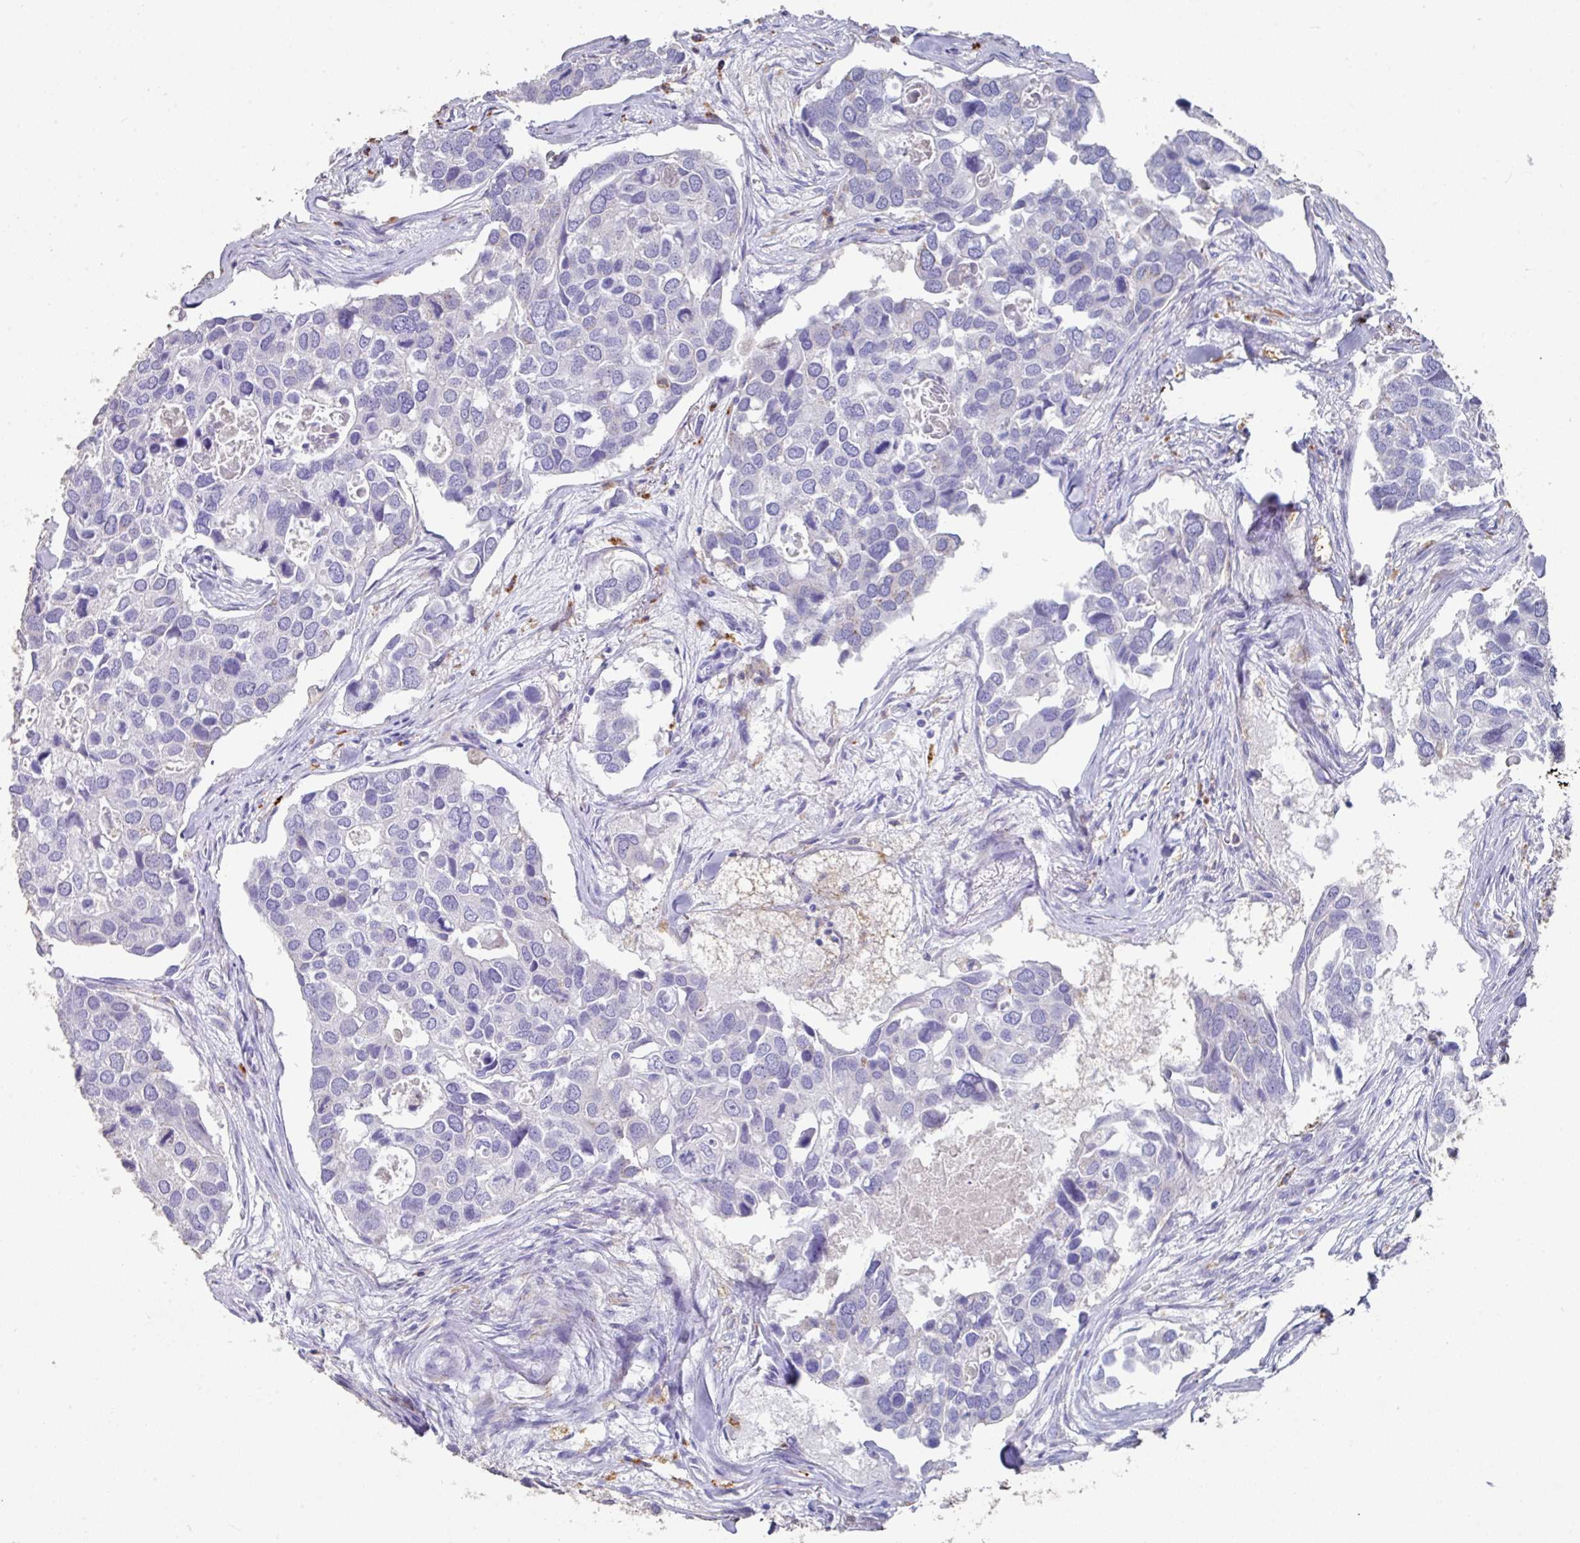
{"staining": {"intensity": "negative", "quantity": "none", "location": "none"}, "tissue": "breast cancer", "cell_type": "Tumor cells", "image_type": "cancer", "snomed": [{"axis": "morphology", "description": "Duct carcinoma"}, {"axis": "topography", "description": "Breast"}], "caption": "A photomicrograph of intraductal carcinoma (breast) stained for a protein demonstrates no brown staining in tumor cells. (Stains: DAB (3,3'-diaminobenzidine) immunohistochemistry with hematoxylin counter stain, Microscopy: brightfield microscopy at high magnification).", "gene": "CPVL", "patient": {"sex": "female", "age": 83}}